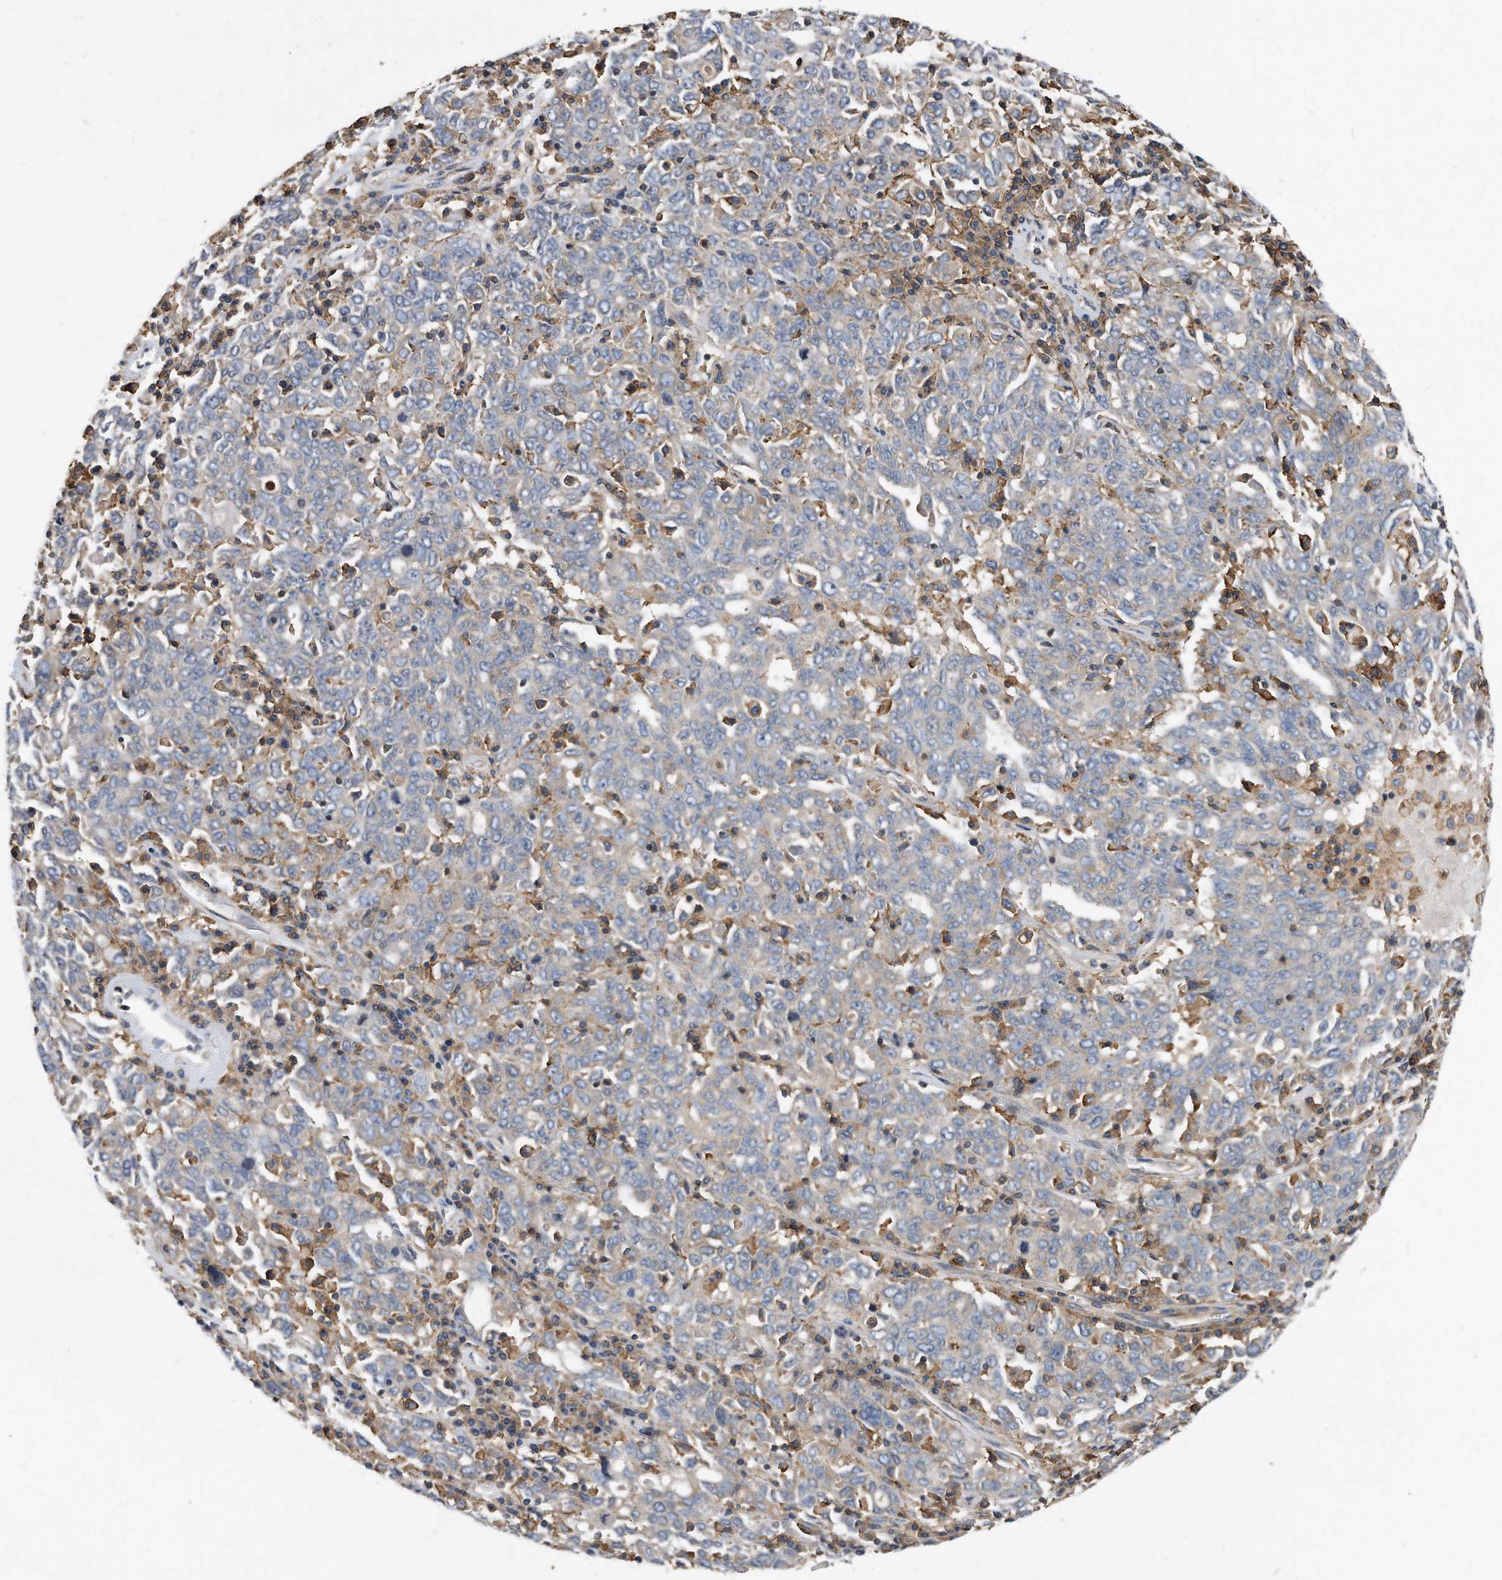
{"staining": {"intensity": "negative", "quantity": "none", "location": "none"}, "tissue": "ovarian cancer", "cell_type": "Tumor cells", "image_type": "cancer", "snomed": [{"axis": "morphology", "description": "Carcinoma, endometroid"}, {"axis": "topography", "description": "Ovary"}], "caption": "There is no significant positivity in tumor cells of ovarian endometroid carcinoma. (DAB immunohistochemistry (IHC) visualized using brightfield microscopy, high magnification).", "gene": "ATG5", "patient": {"sex": "female", "age": 62}}